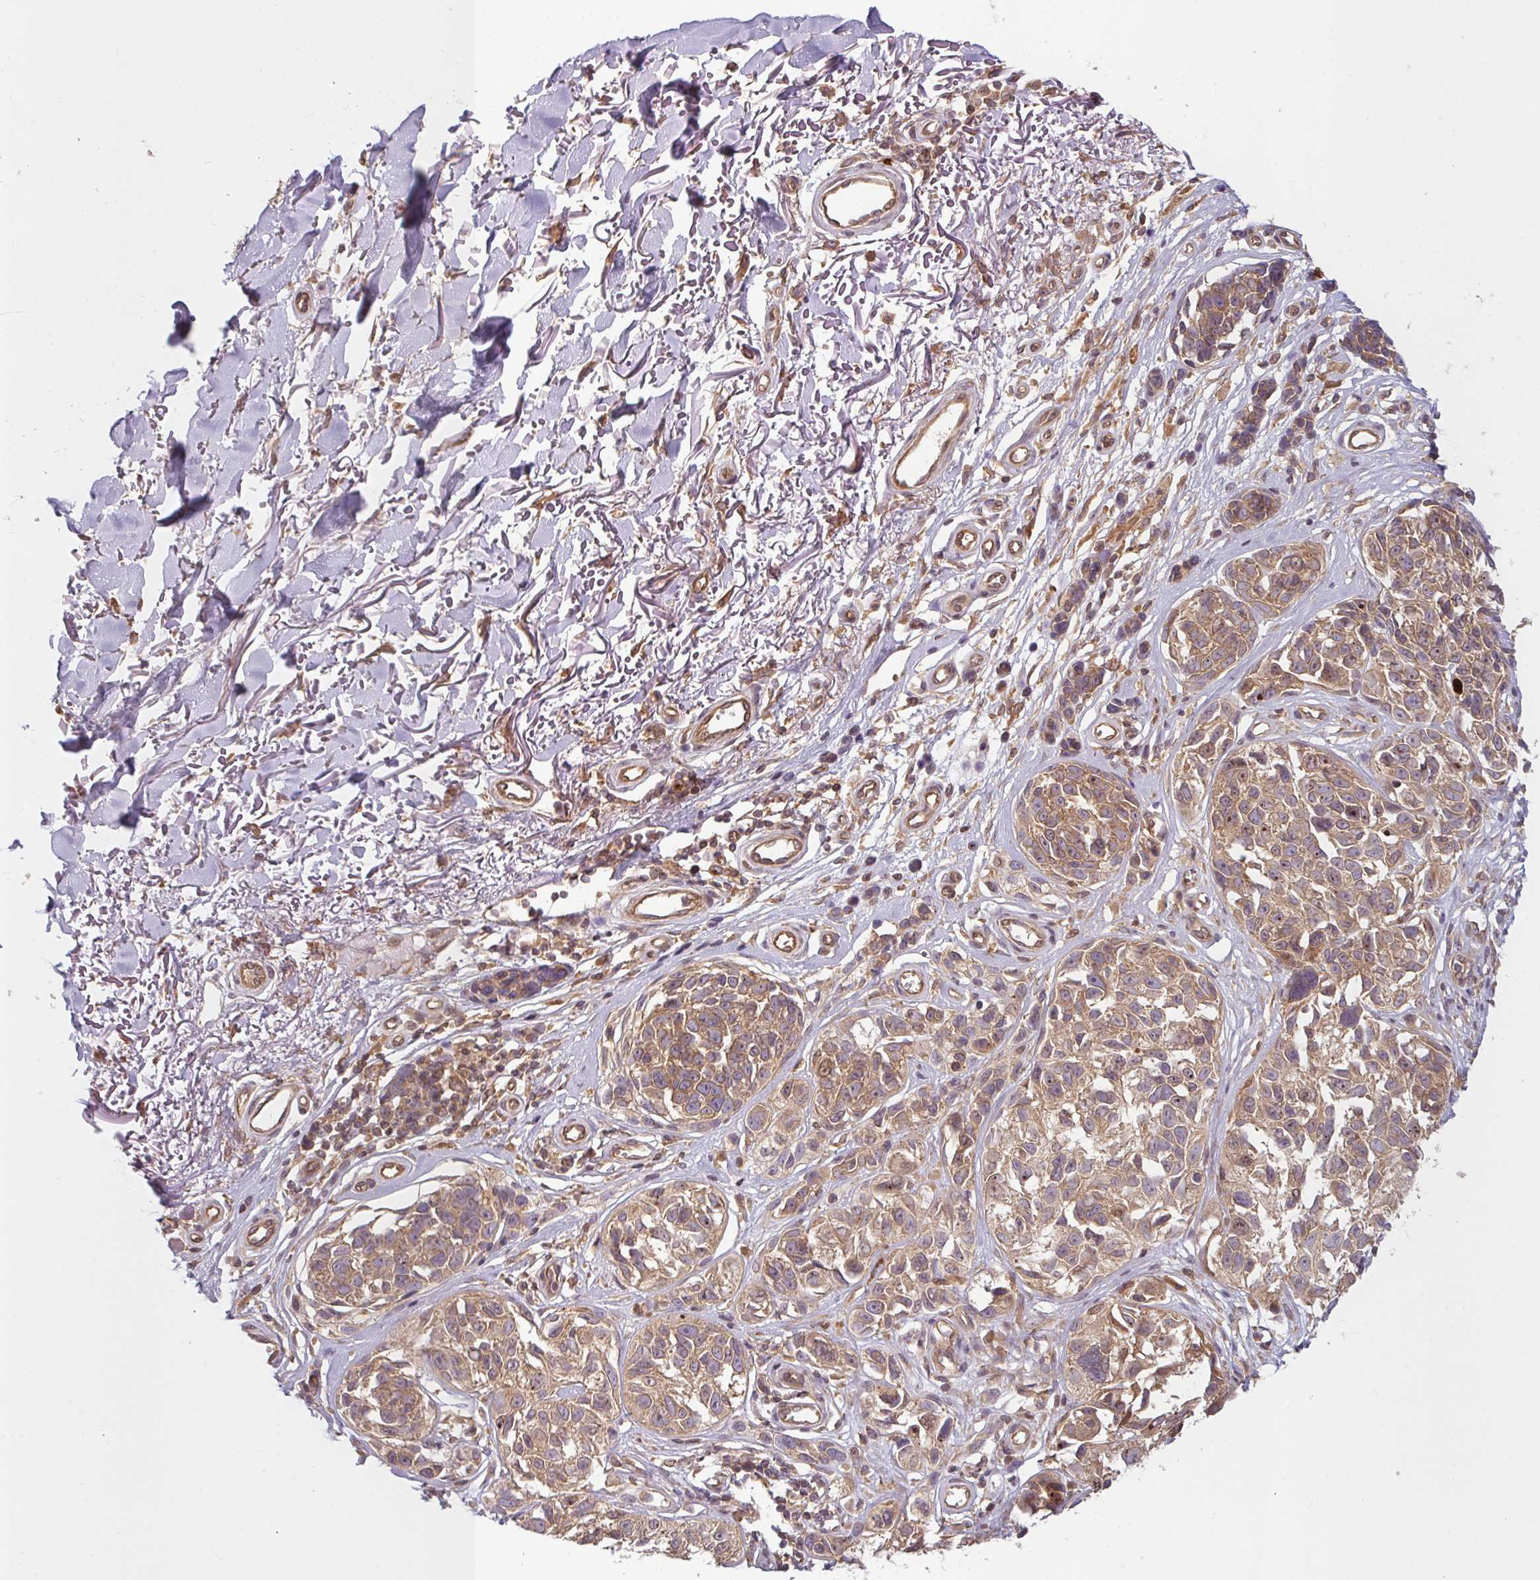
{"staining": {"intensity": "moderate", "quantity": ">75%", "location": "cytoplasmic/membranous,nuclear"}, "tissue": "melanoma", "cell_type": "Tumor cells", "image_type": "cancer", "snomed": [{"axis": "morphology", "description": "Malignant melanoma, NOS"}, {"axis": "topography", "description": "Skin"}], "caption": "IHC of melanoma demonstrates medium levels of moderate cytoplasmic/membranous and nuclear positivity in approximately >75% of tumor cells.", "gene": "RNF31", "patient": {"sex": "male", "age": 73}}